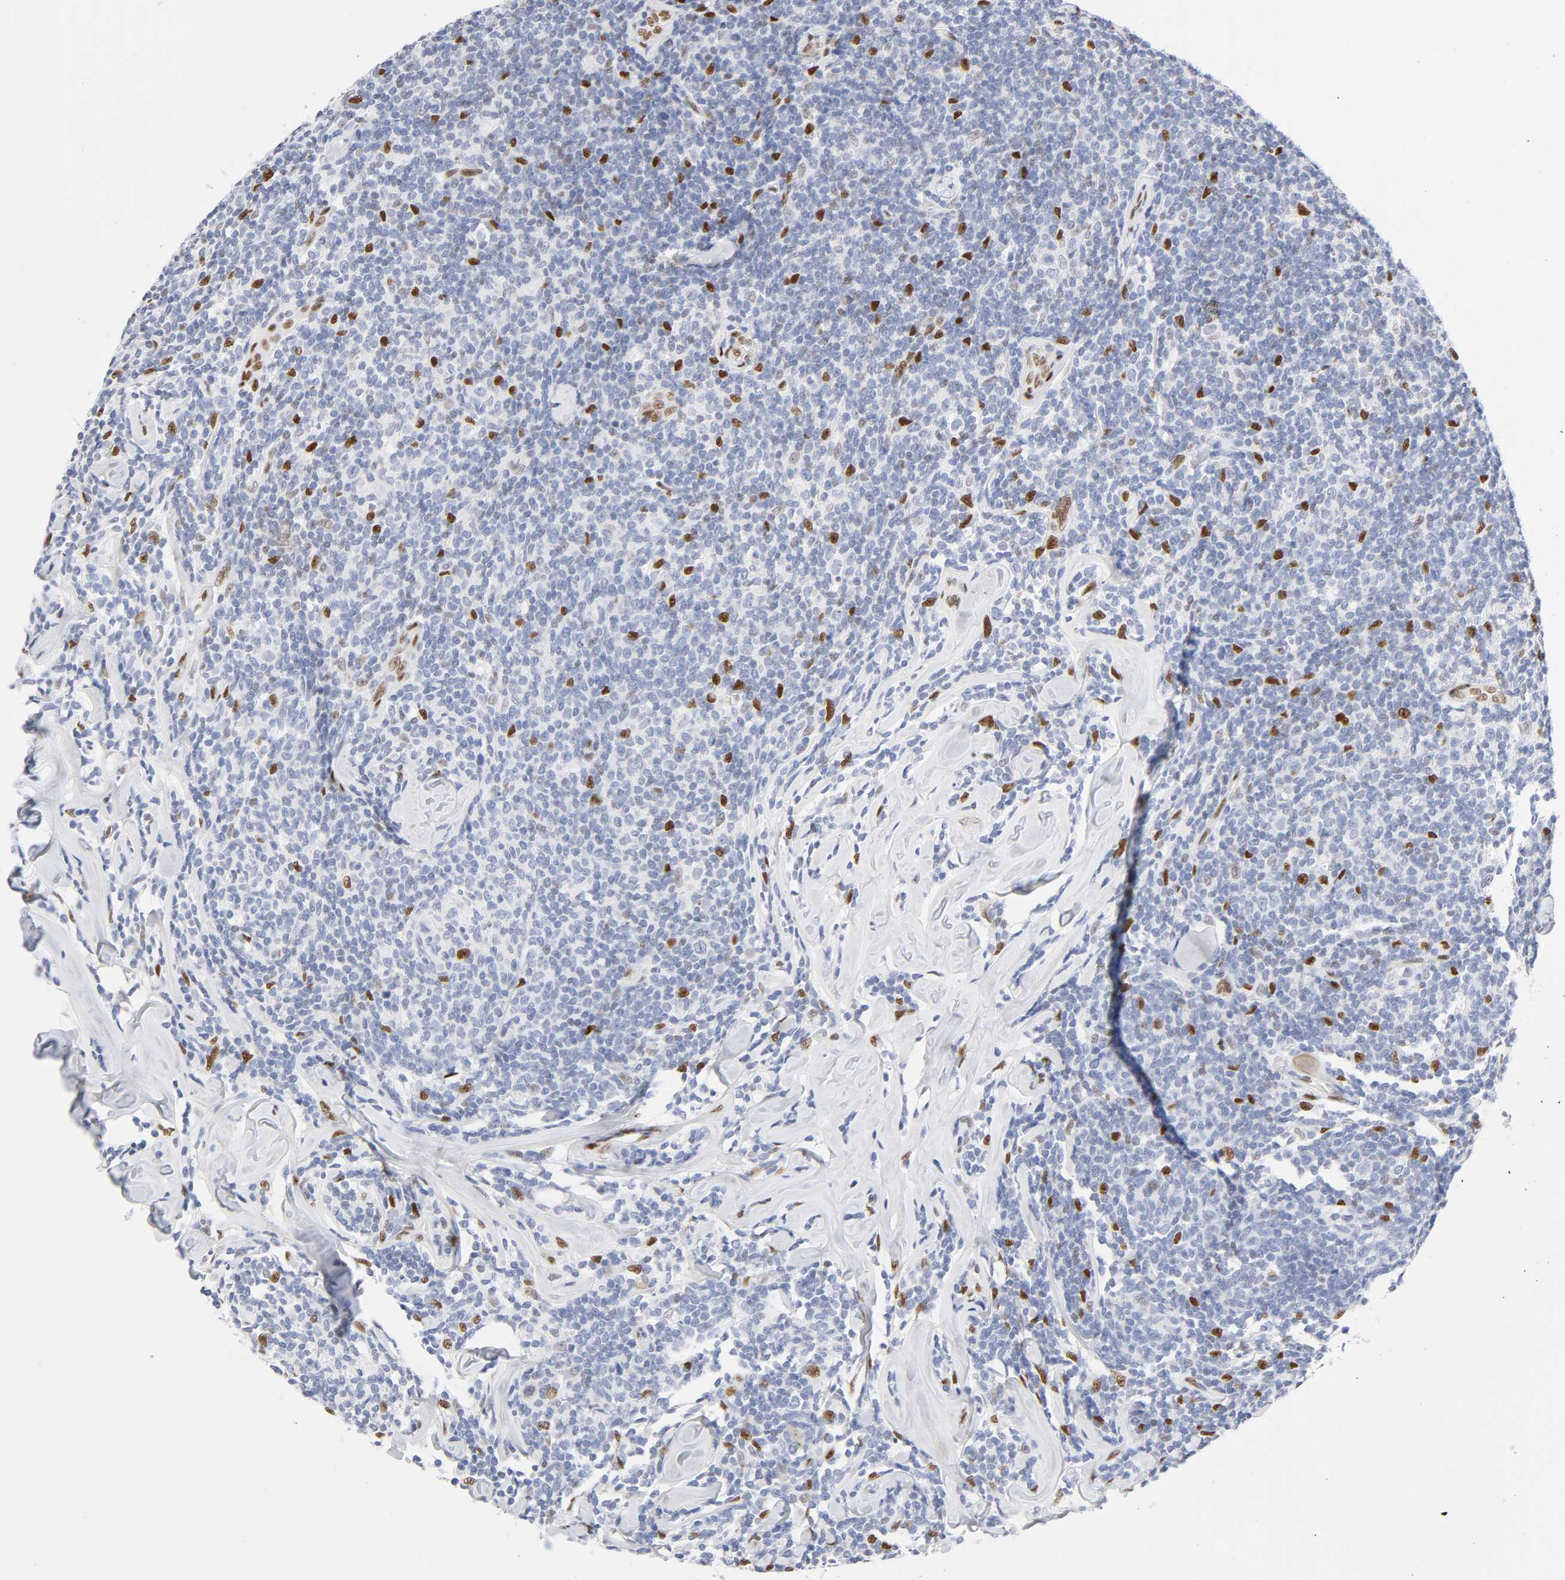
{"staining": {"intensity": "strong", "quantity": "25%-75%", "location": "nuclear"}, "tissue": "lymphoma", "cell_type": "Tumor cells", "image_type": "cancer", "snomed": [{"axis": "morphology", "description": "Malignant lymphoma, non-Hodgkin's type, Low grade"}, {"axis": "topography", "description": "Lymph node"}], "caption": "A brown stain shows strong nuclear positivity of a protein in lymphoma tumor cells. Ihc stains the protein of interest in brown and the nuclei are stained blue.", "gene": "NFIC", "patient": {"sex": "female", "age": 56}}